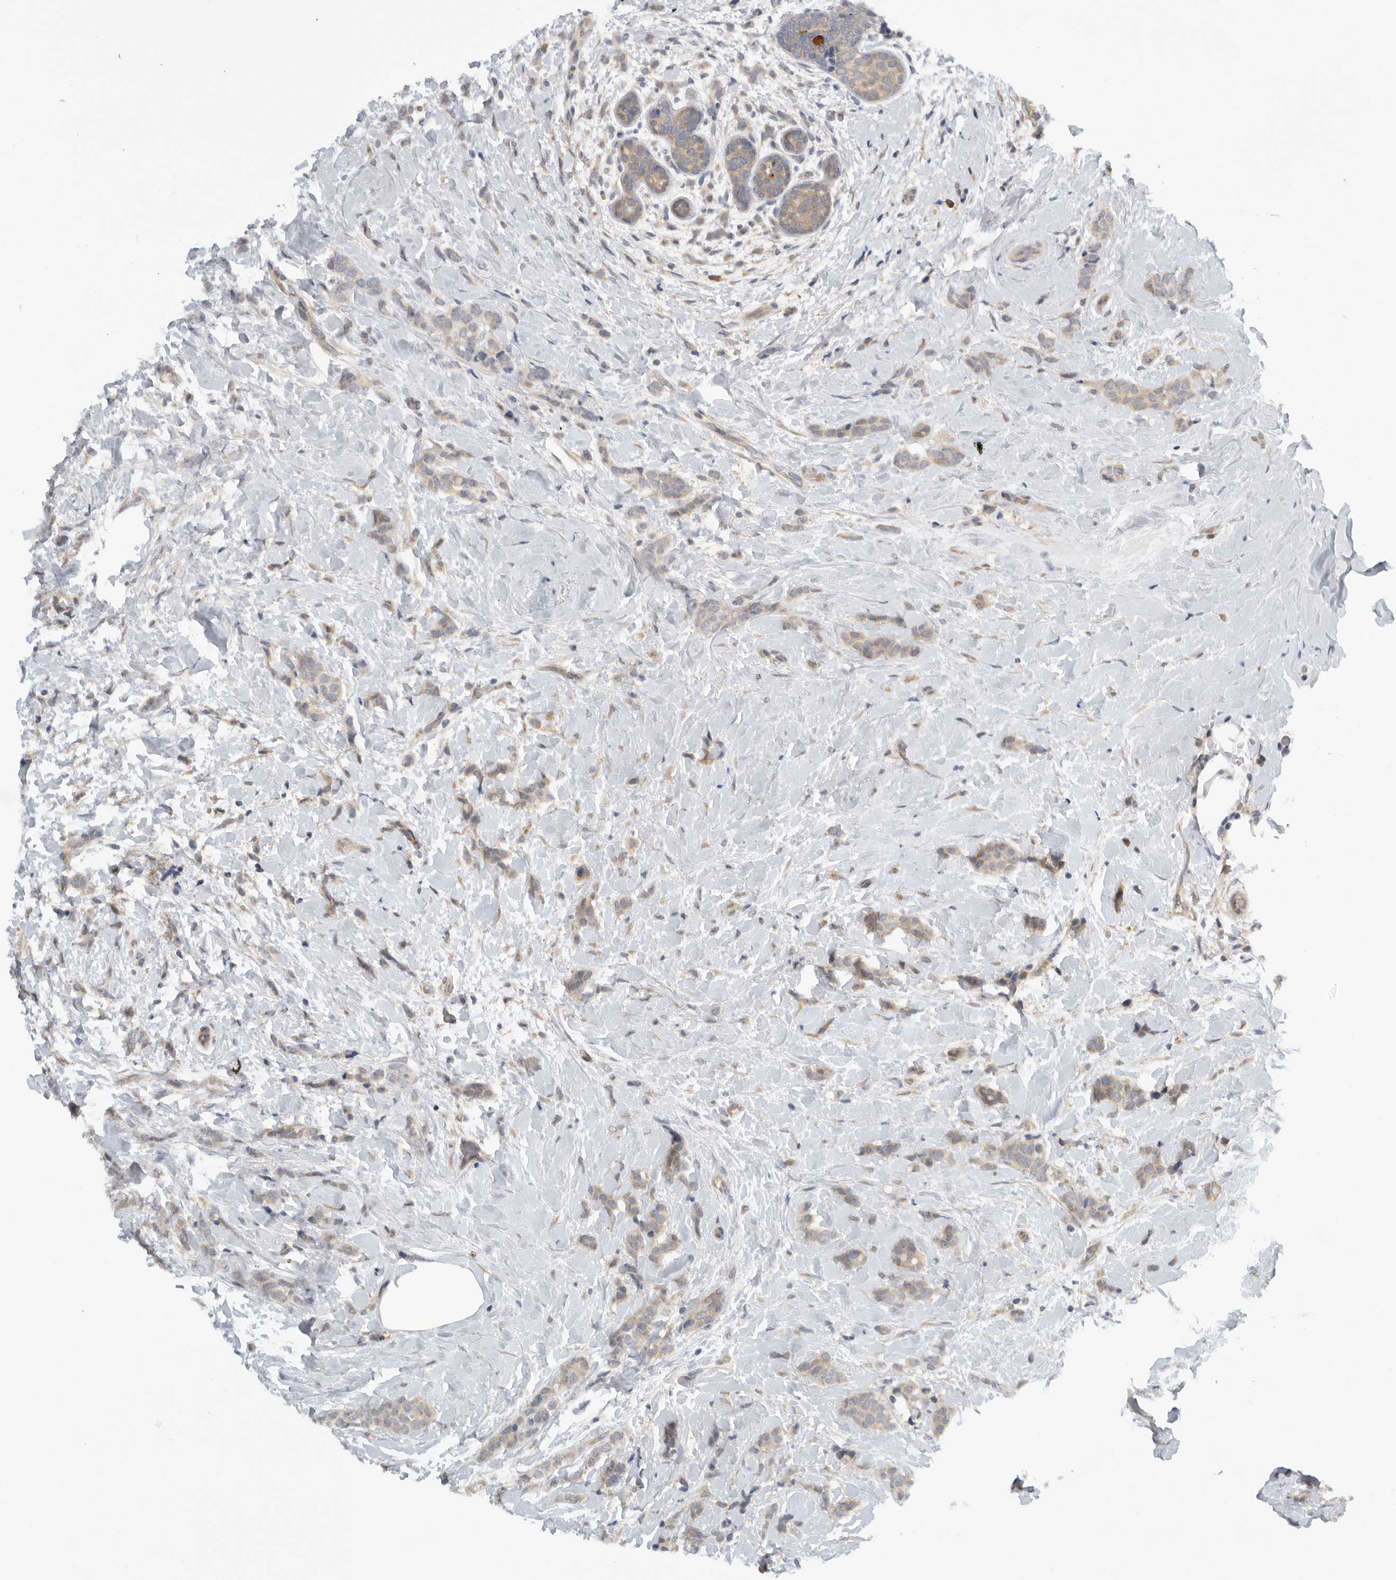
{"staining": {"intensity": "weak", "quantity": ">75%", "location": "cytoplasmic/membranous"}, "tissue": "breast cancer", "cell_type": "Tumor cells", "image_type": "cancer", "snomed": [{"axis": "morphology", "description": "Lobular carcinoma, in situ"}, {"axis": "morphology", "description": "Lobular carcinoma"}, {"axis": "topography", "description": "Breast"}], "caption": "High-power microscopy captured an immunohistochemistry (IHC) photomicrograph of breast cancer, revealing weak cytoplasmic/membranous staining in approximately >75% of tumor cells.", "gene": "AASDHPPT", "patient": {"sex": "female", "age": 41}}